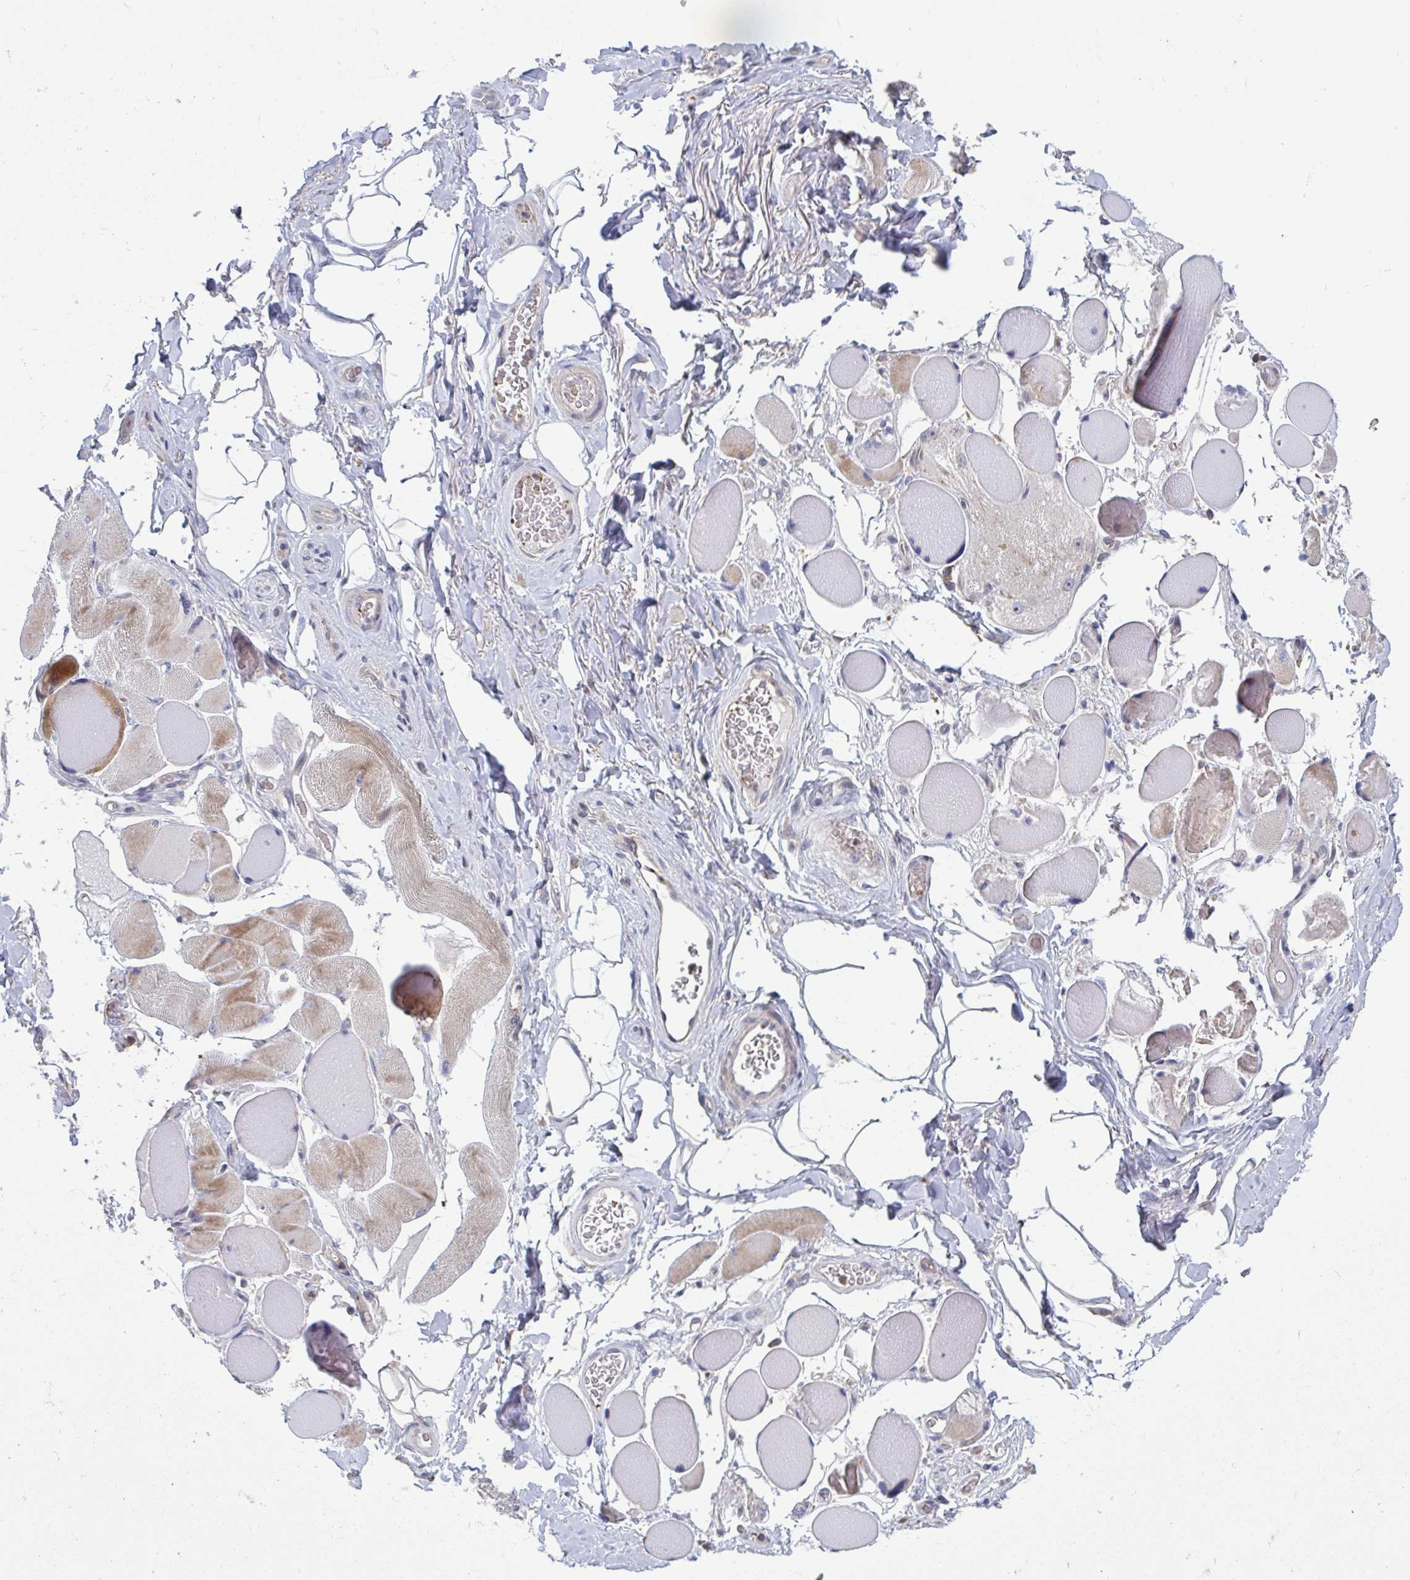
{"staining": {"intensity": "moderate", "quantity": "25%-75%", "location": "cytoplasmic/membranous"}, "tissue": "skeletal muscle", "cell_type": "Myocytes", "image_type": "normal", "snomed": [{"axis": "morphology", "description": "Normal tissue, NOS"}, {"axis": "topography", "description": "Skeletal muscle"}, {"axis": "topography", "description": "Anal"}, {"axis": "topography", "description": "Peripheral nerve tissue"}], "caption": "Moderate cytoplasmic/membranous staining for a protein is seen in about 25%-75% of myocytes of normal skeletal muscle using IHC.", "gene": "LRRC38", "patient": {"sex": "male", "age": 53}}